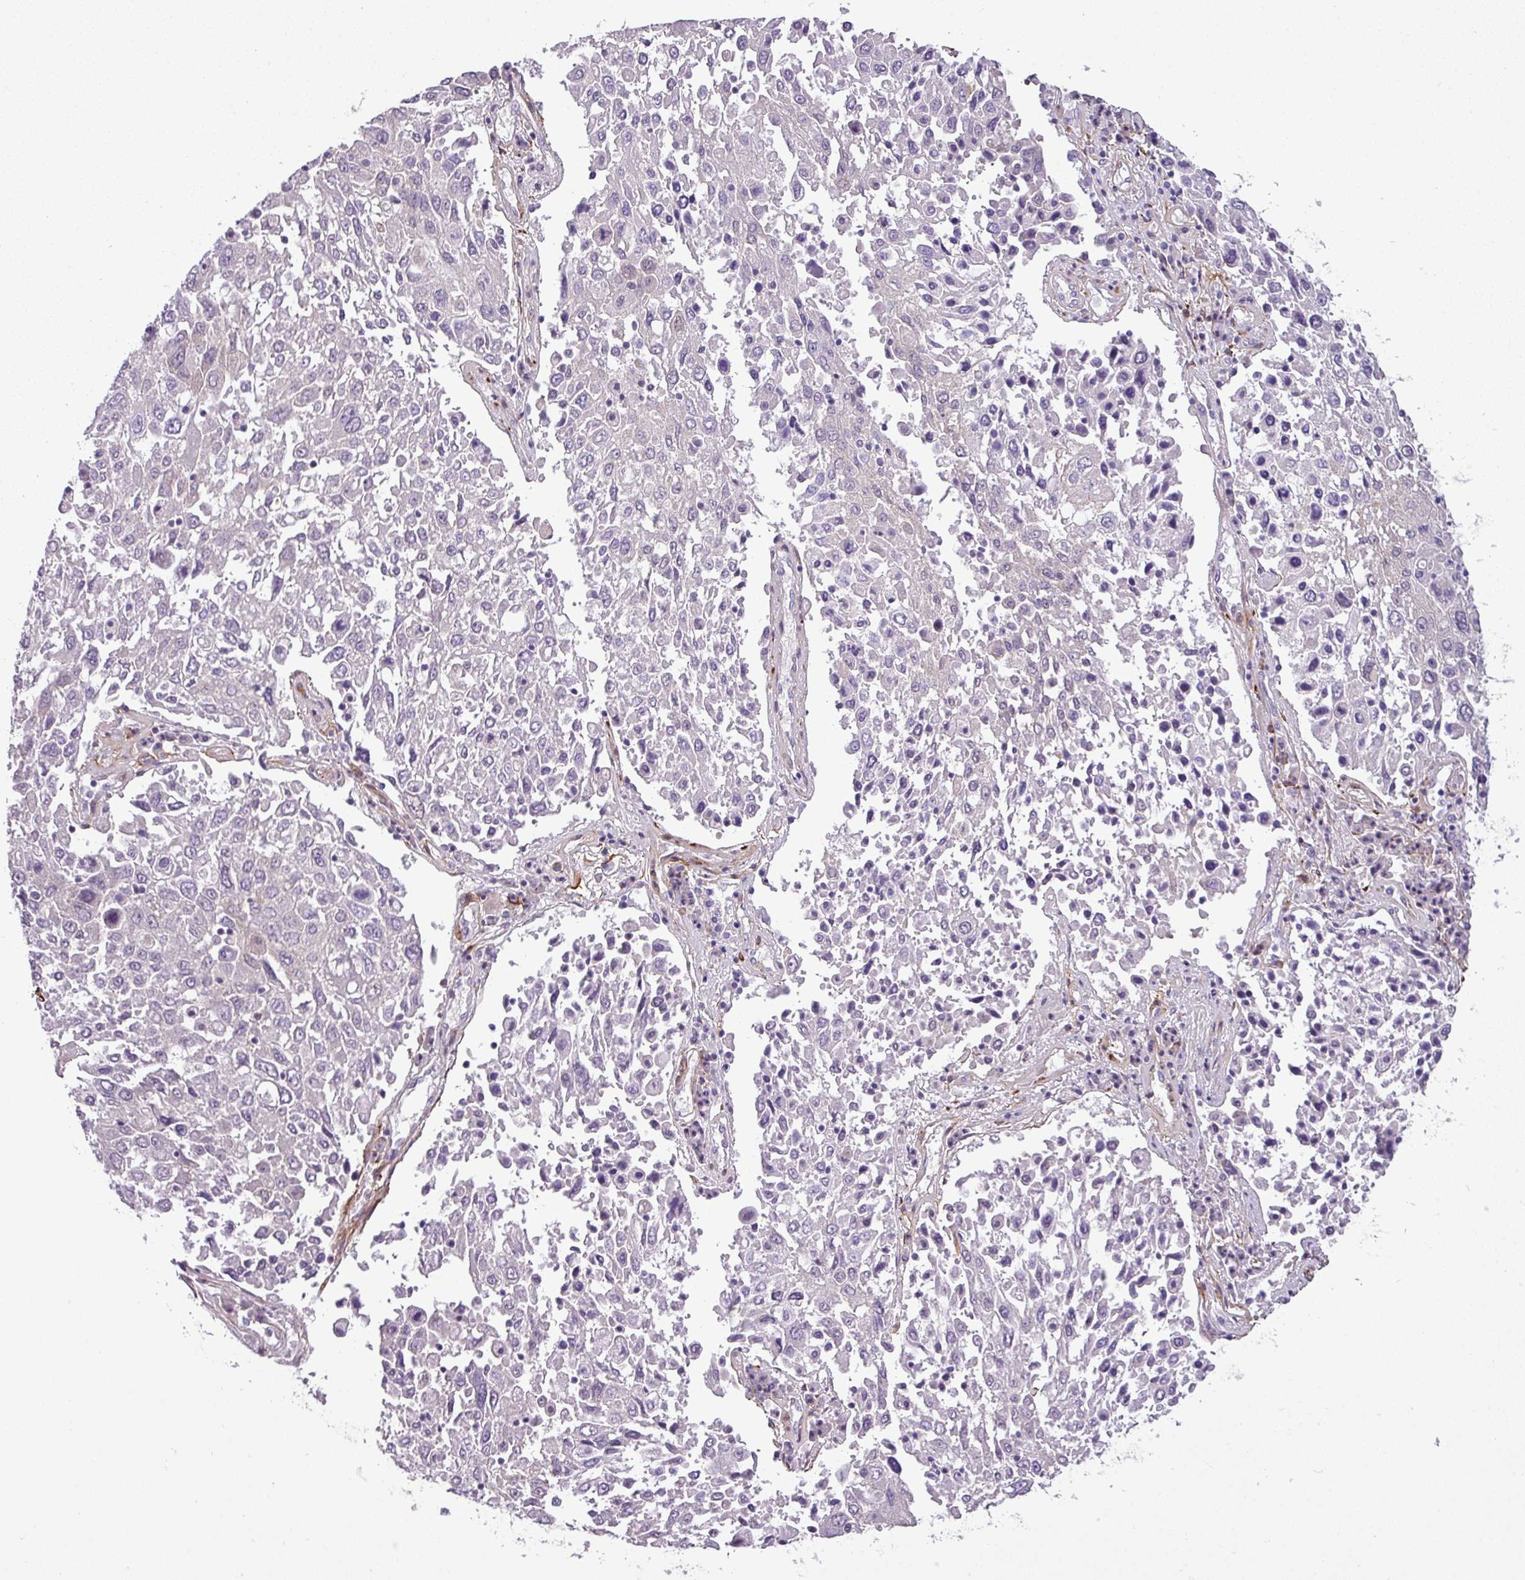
{"staining": {"intensity": "negative", "quantity": "none", "location": "none"}, "tissue": "lung cancer", "cell_type": "Tumor cells", "image_type": "cancer", "snomed": [{"axis": "morphology", "description": "Squamous cell carcinoma, NOS"}, {"axis": "topography", "description": "Lung"}], "caption": "Lung squamous cell carcinoma was stained to show a protein in brown. There is no significant staining in tumor cells. (DAB (3,3'-diaminobenzidine) immunohistochemistry (IHC), high magnification).", "gene": "PARD6G", "patient": {"sex": "male", "age": 65}}